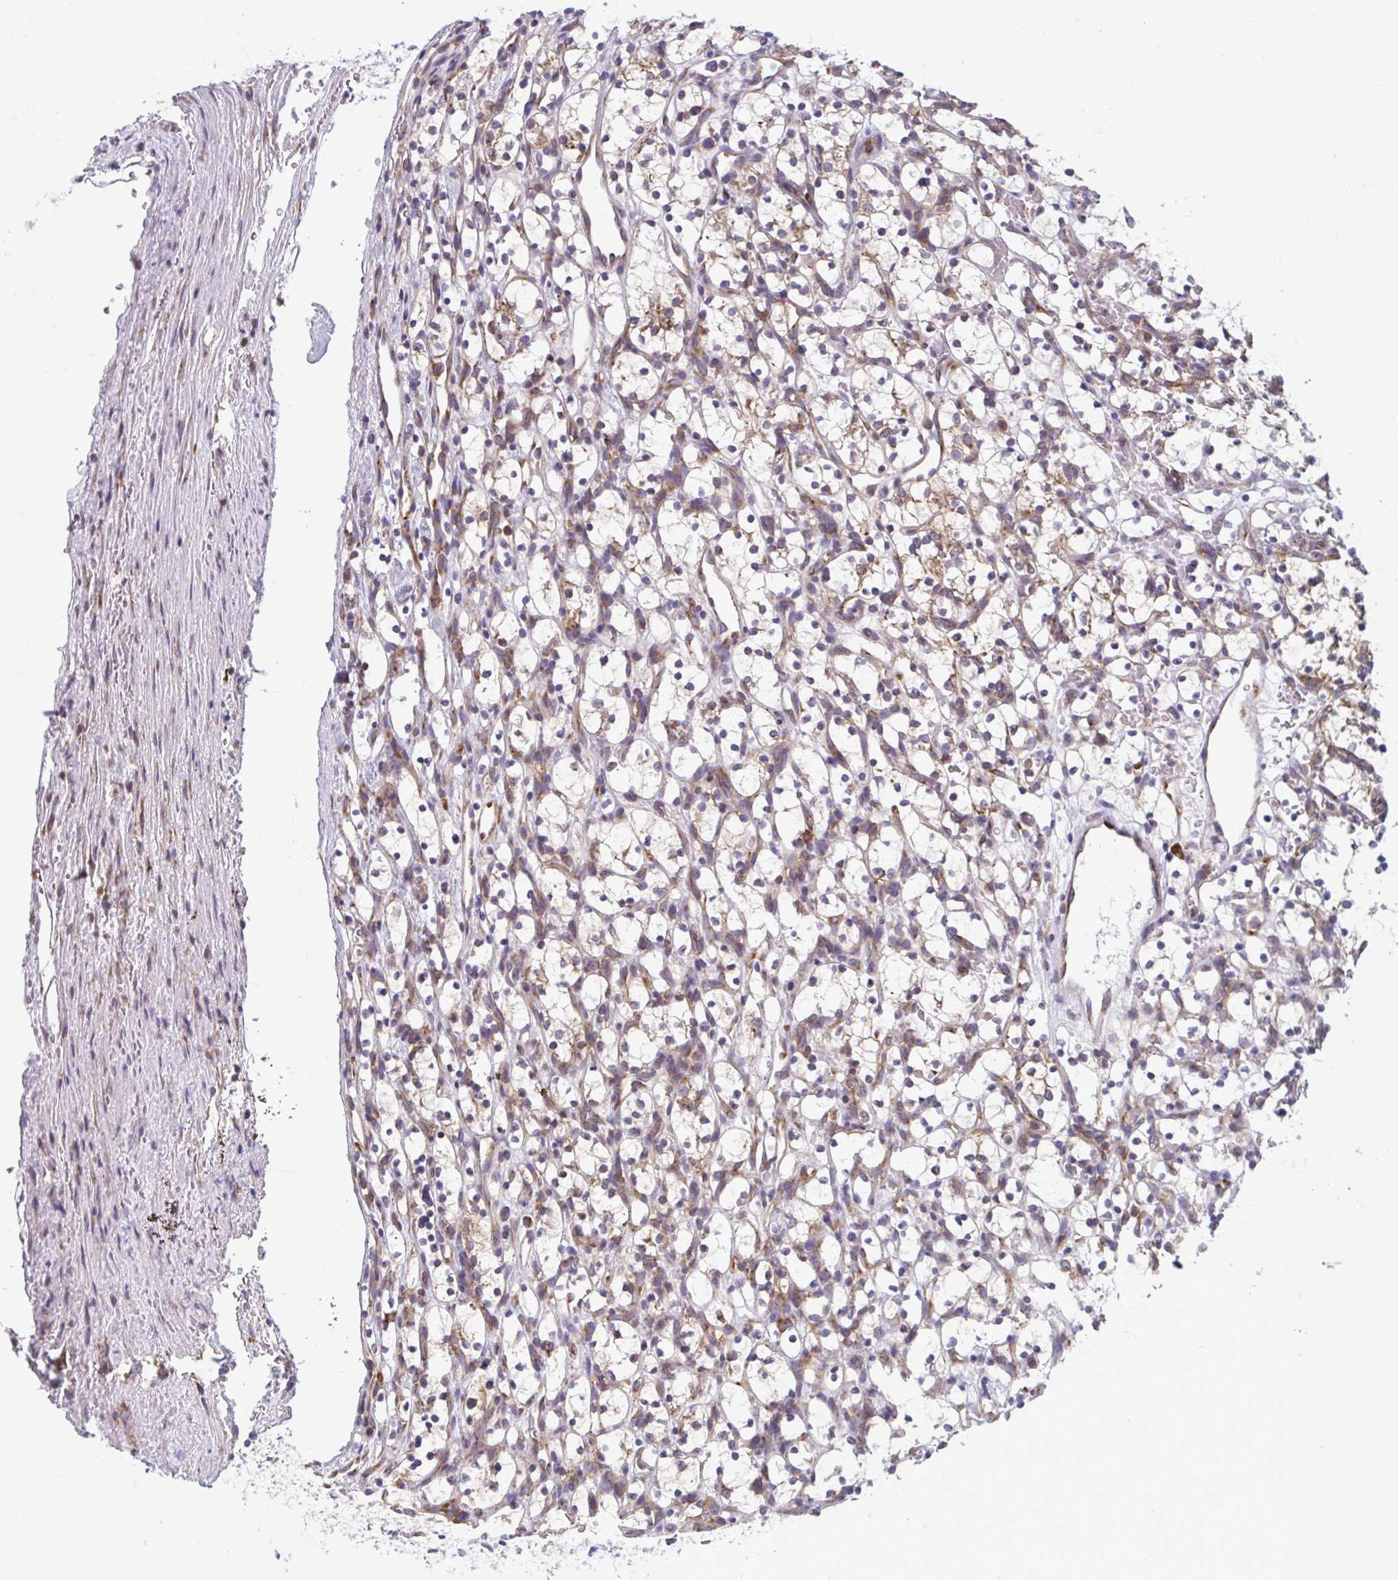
{"staining": {"intensity": "weak", "quantity": "25%-75%", "location": "cytoplasmic/membranous"}, "tissue": "renal cancer", "cell_type": "Tumor cells", "image_type": "cancer", "snomed": [{"axis": "morphology", "description": "Adenocarcinoma, NOS"}, {"axis": "topography", "description": "Kidney"}], "caption": "About 25%-75% of tumor cells in adenocarcinoma (renal) display weak cytoplasmic/membranous protein expression as visualized by brown immunohistochemical staining.", "gene": "RPS16", "patient": {"sex": "female", "age": 69}}